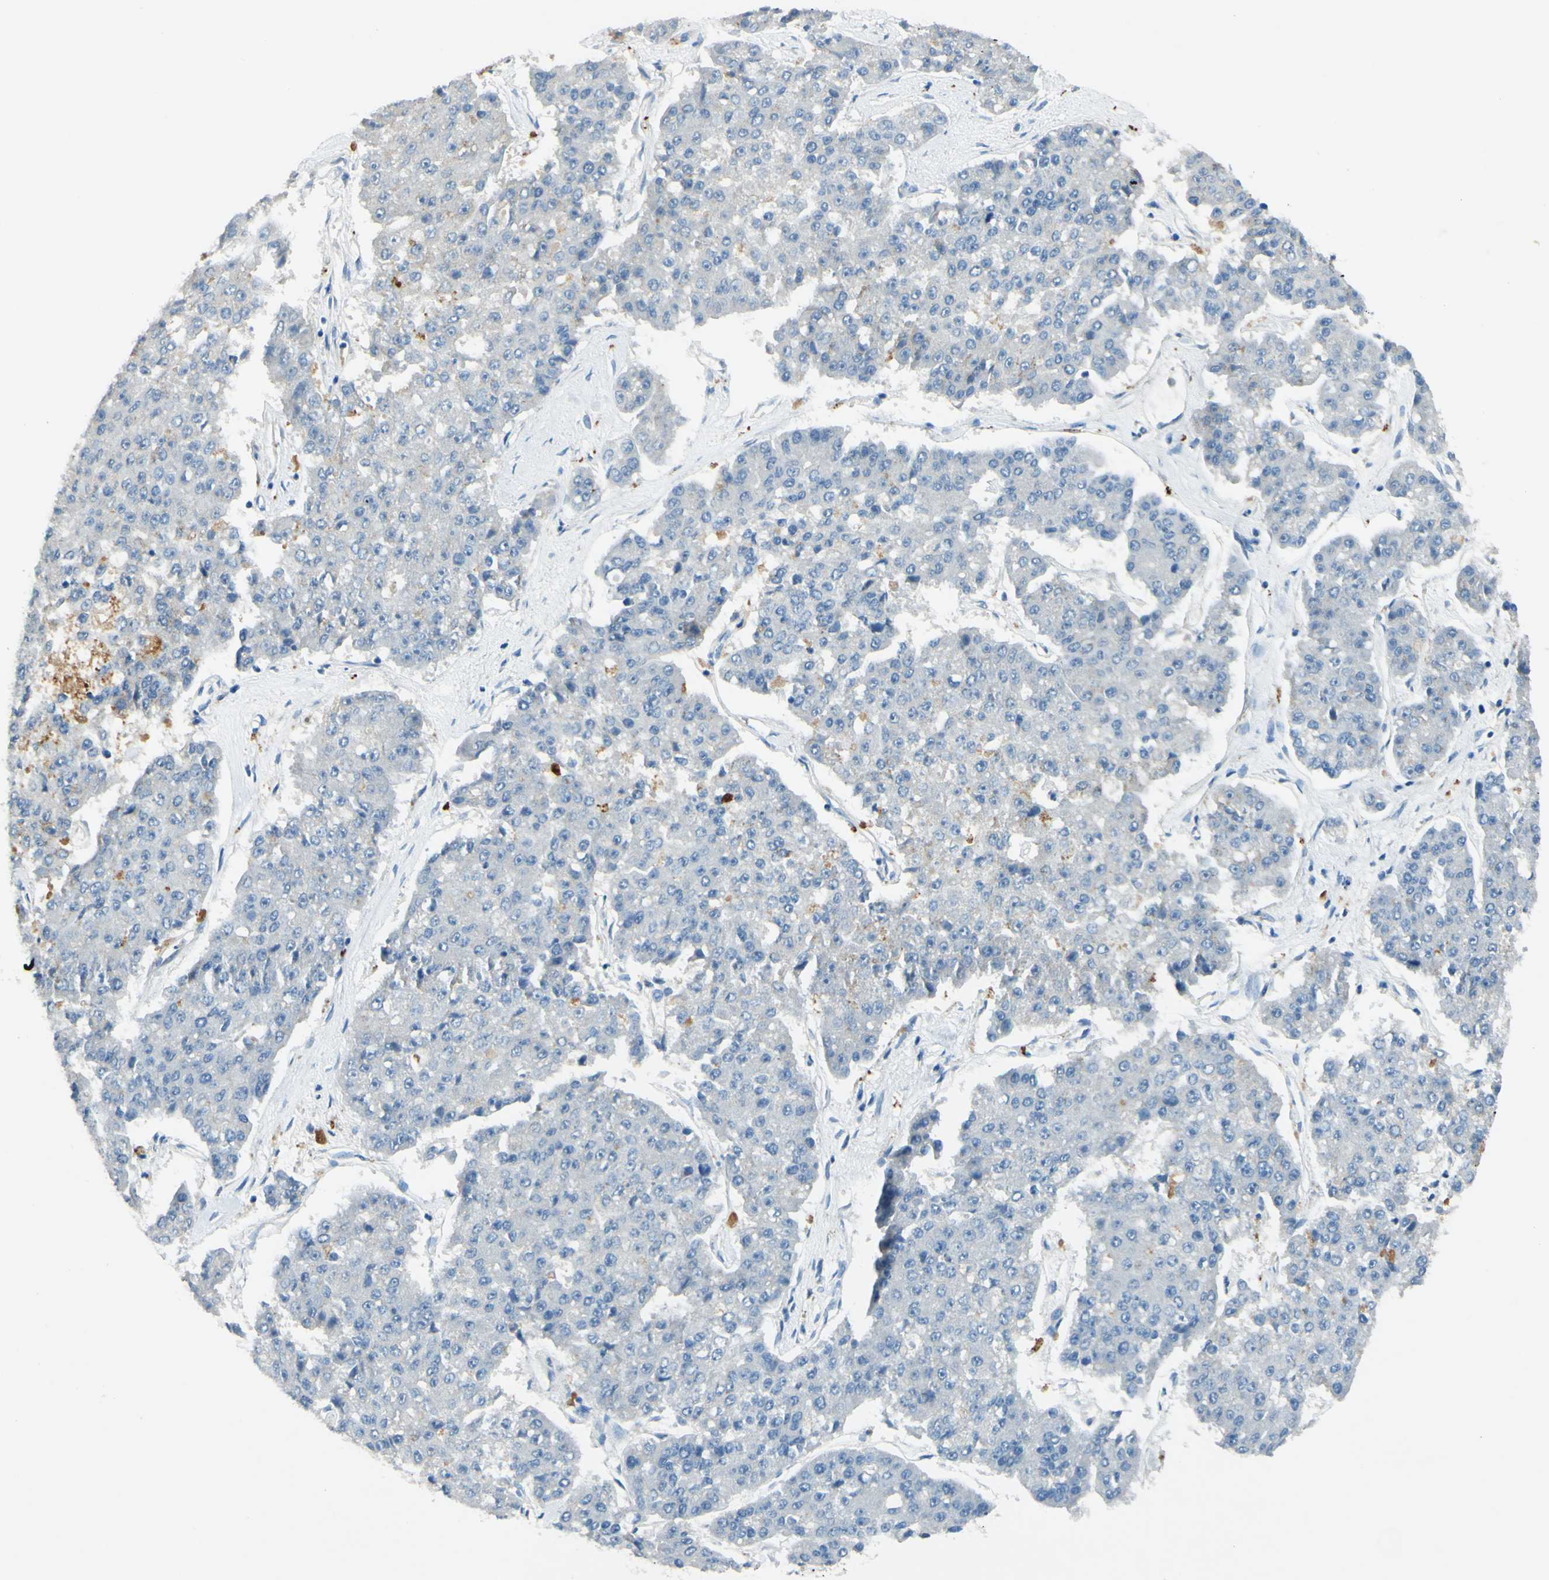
{"staining": {"intensity": "negative", "quantity": "none", "location": "none"}, "tissue": "pancreatic cancer", "cell_type": "Tumor cells", "image_type": "cancer", "snomed": [{"axis": "morphology", "description": "Adenocarcinoma, NOS"}, {"axis": "topography", "description": "Pancreas"}], "caption": "Pancreatic adenocarcinoma was stained to show a protein in brown. There is no significant staining in tumor cells.", "gene": "CDH10", "patient": {"sex": "male", "age": 50}}